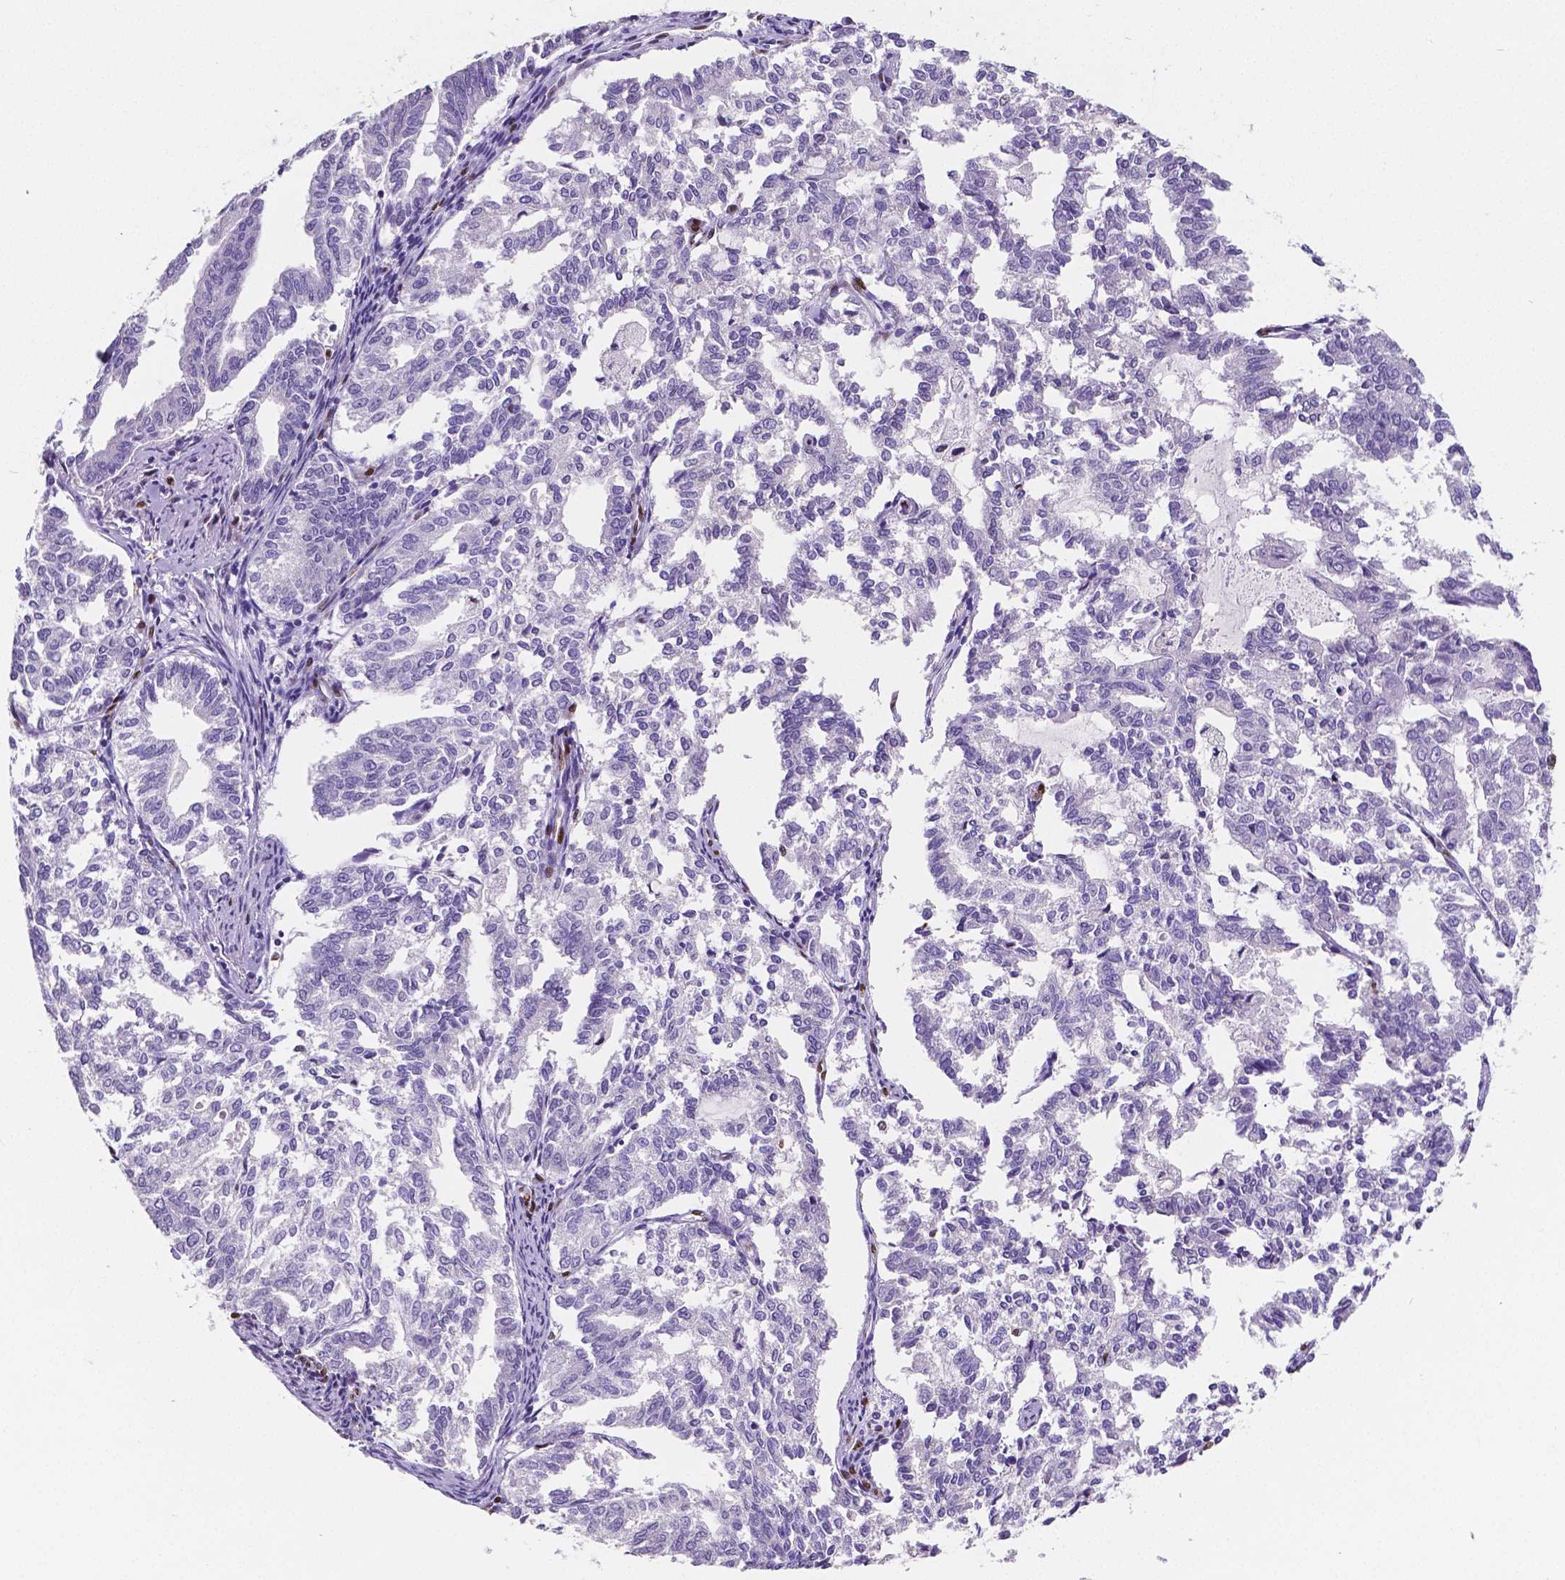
{"staining": {"intensity": "negative", "quantity": "none", "location": "none"}, "tissue": "endometrial cancer", "cell_type": "Tumor cells", "image_type": "cancer", "snomed": [{"axis": "morphology", "description": "Adenocarcinoma, NOS"}, {"axis": "topography", "description": "Endometrium"}], "caption": "An IHC photomicrograph of endometrial adenocarcinoma is shown. There is no staining in tumor cells of endometrial adenocarcinoma.", "gene": "MEF2C", "patient": {"sex": "female", "age": 79}}